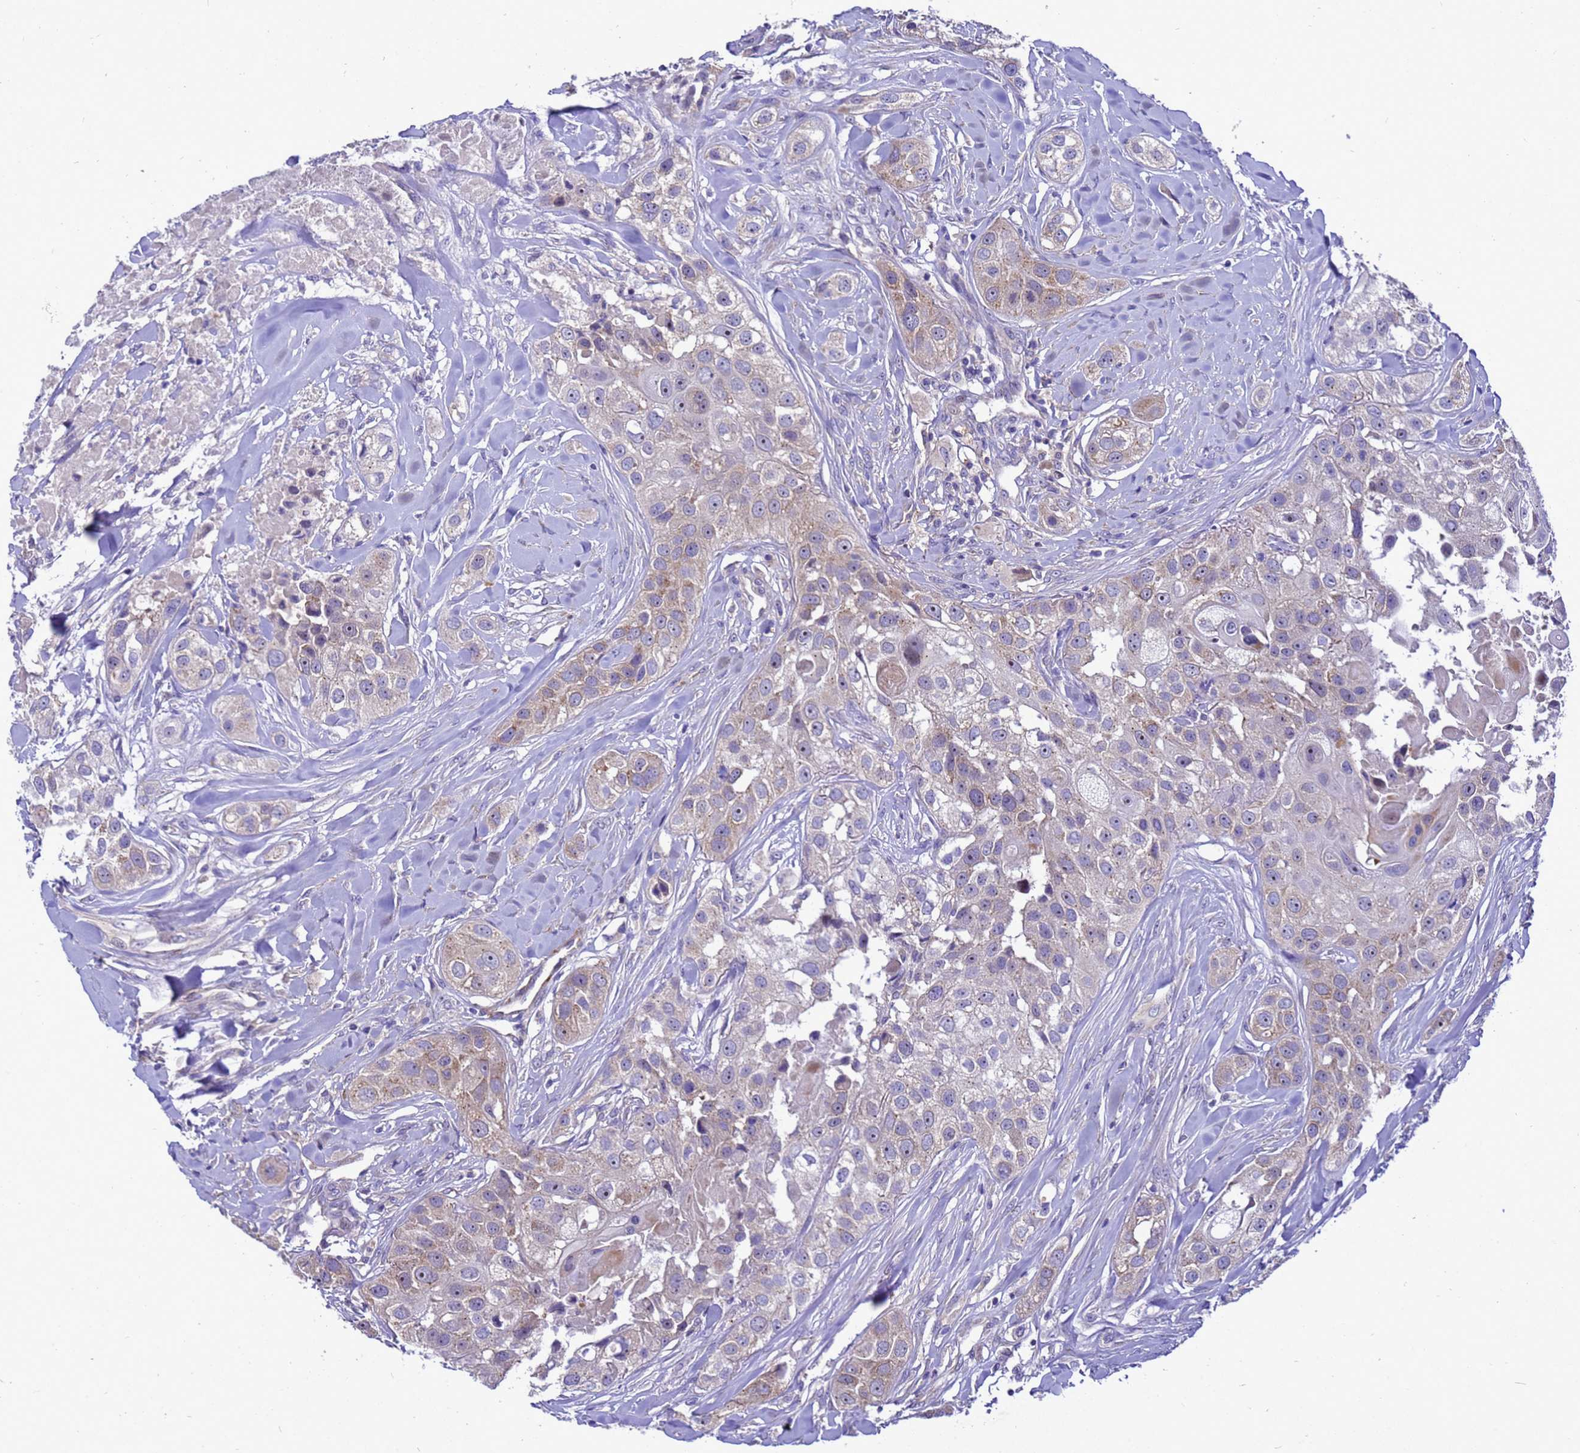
{"staining": {"intensity": "weak", "quantity": "<25%", "location": "cytoplasmic/membranous"}, "tissue": "head and neck cancer", "cell_type": "Tumor cells", "image_type": "cancer", "snomed": [{"axis": "morphology", "description": "Normal tissue, NOS"}, {"axis": "morphology", "description": "Squamous cell carcinoma, NOS"}, {"axis": "topography", "description": "Skeletal muscle"}, {"axis": "topography", "description": "Head-Neck"}], "caption": "Immunohistochemical staining of head and neck cancer displays no significant staining in tumor cells.", "gene": "POP7", "patient": {"sex": "male", "age": 51}}